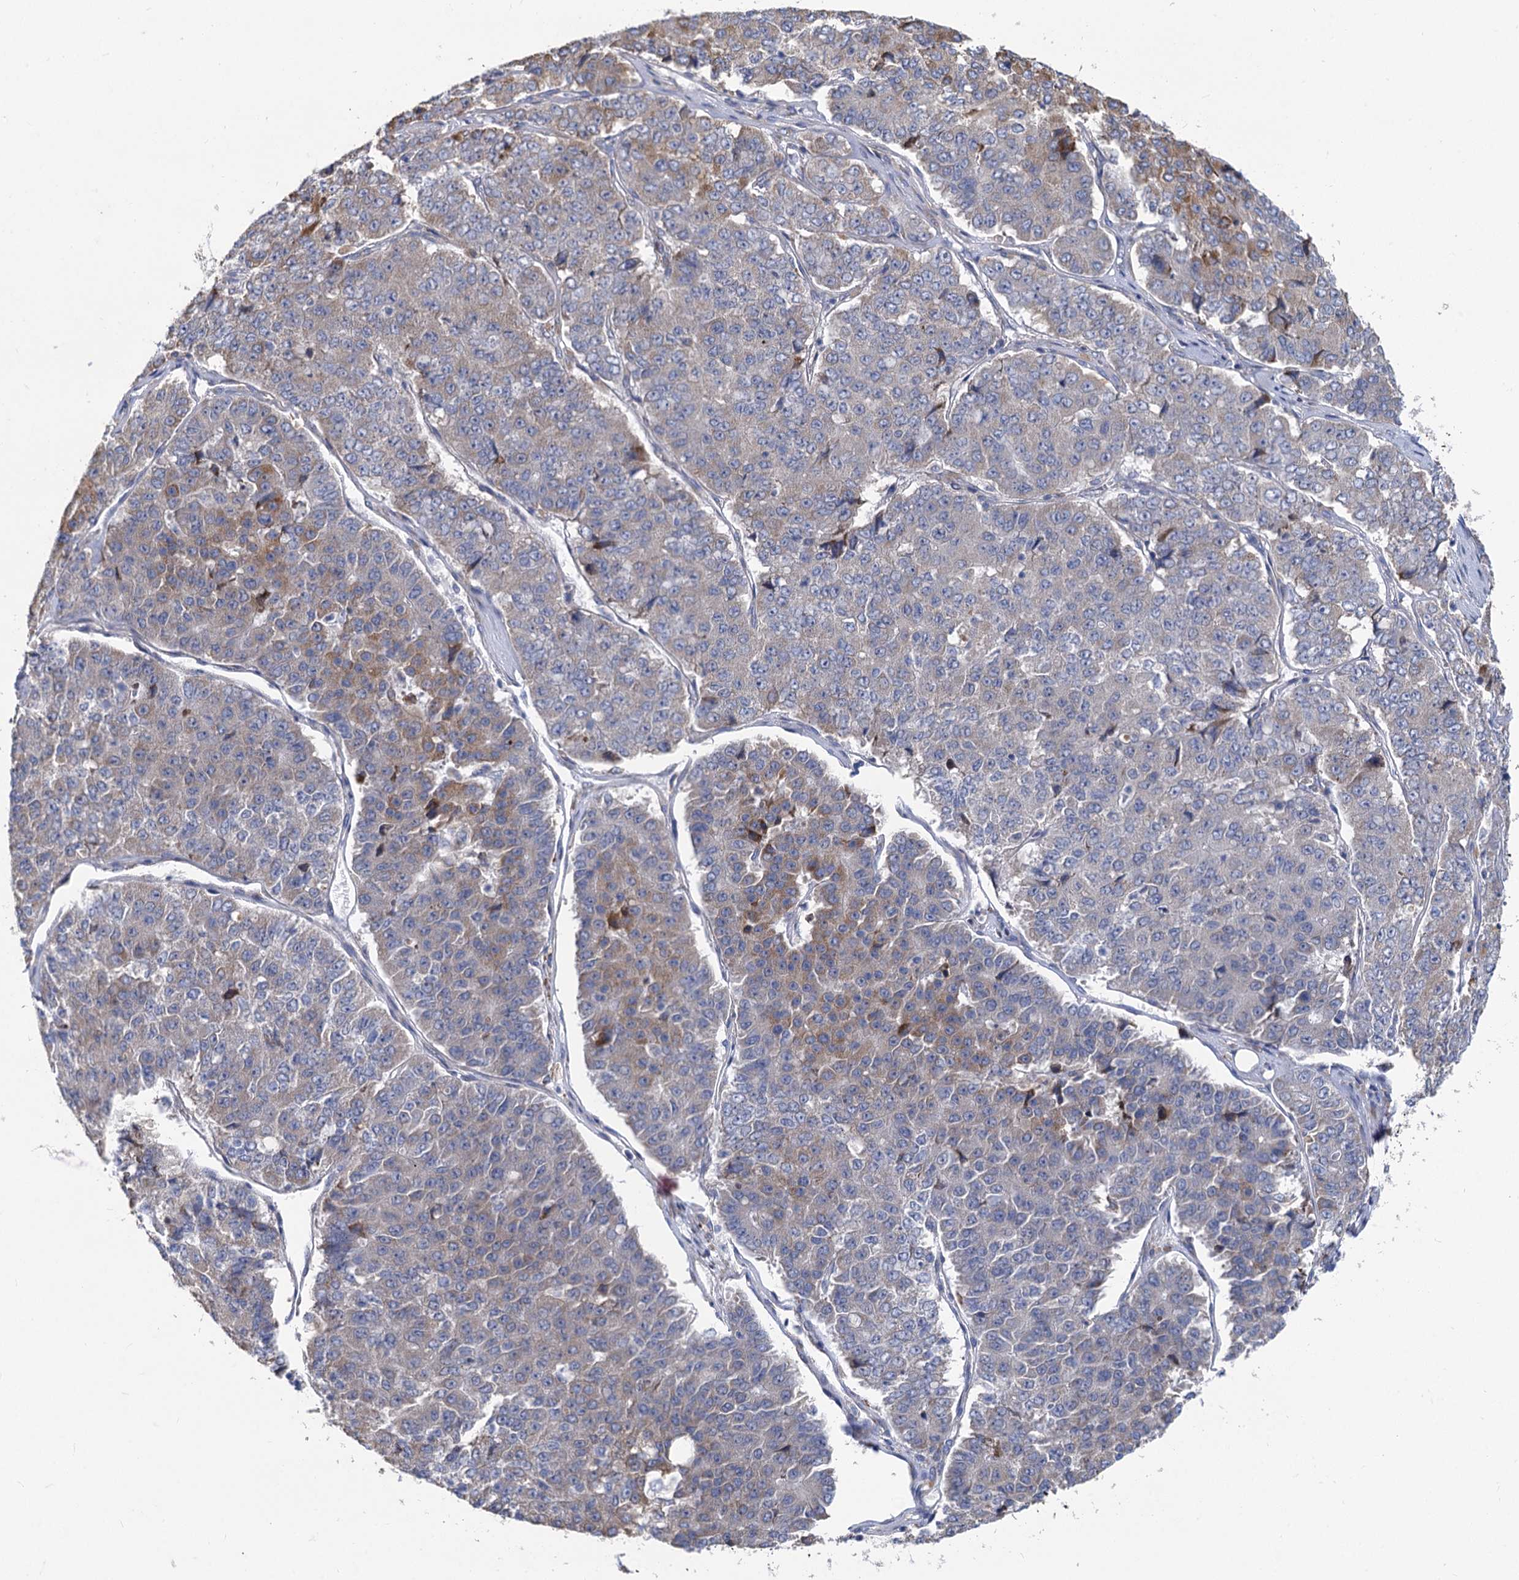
{"staining": {"intensity": "moderate", "quantity": "<25%", "location": "cytoplasmic/membranous"}, "tissue": "pancreatic cancer", "cell_type": "Tumor cells", "image_type": "cancer", "snomed": [{"axis": "morphology", "description": "Adenocarcinoma, NOS"}, {"axis": "topography", "description": "Pancreas"}], "caption": "This is a photomicrograph of immunohistochemistry (IHC) staining of pancreatic cancer, which shows moderate staining in the cytoplasmic/membranous of tumor cells.", "gene": "PRSS35", "patient": {"sex": "male", "age": 50}}